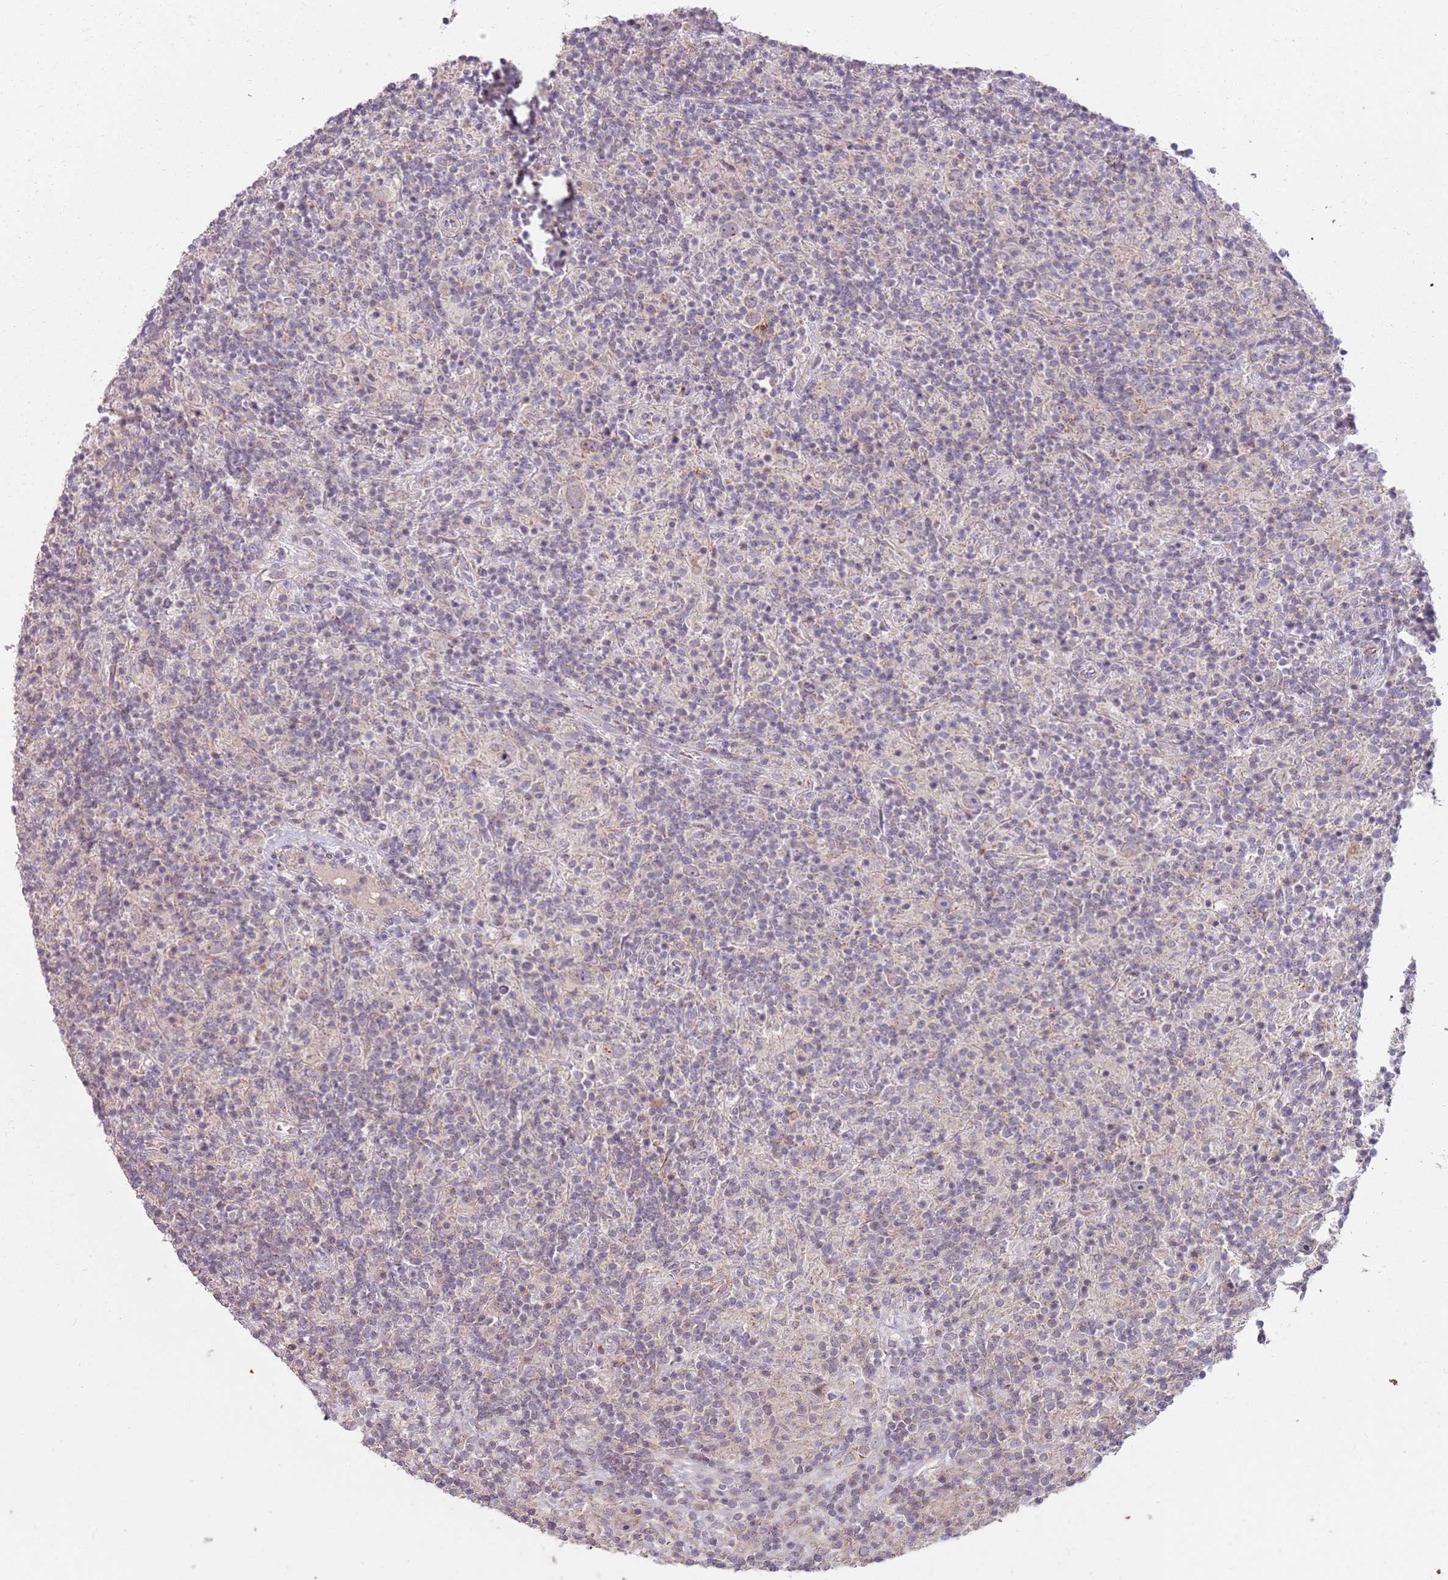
{"staining": {"intensity": "negative", "quantity": "none", "location": "none"}, "tissue": "lymphoma", "cell_type": "Tumor cells", "image_type": "cancer", "snomed": [{"axis": "morphology", "description": "Hodgkin's disease, NOS"}, {"axis": "topography", "description": "Lymph node"}], "caption": "There is no significant expression in tumor cells of Hodgkin's disease.", "gene": "SPATA31D1", "patient": {"sex": "male", "age": 70}}